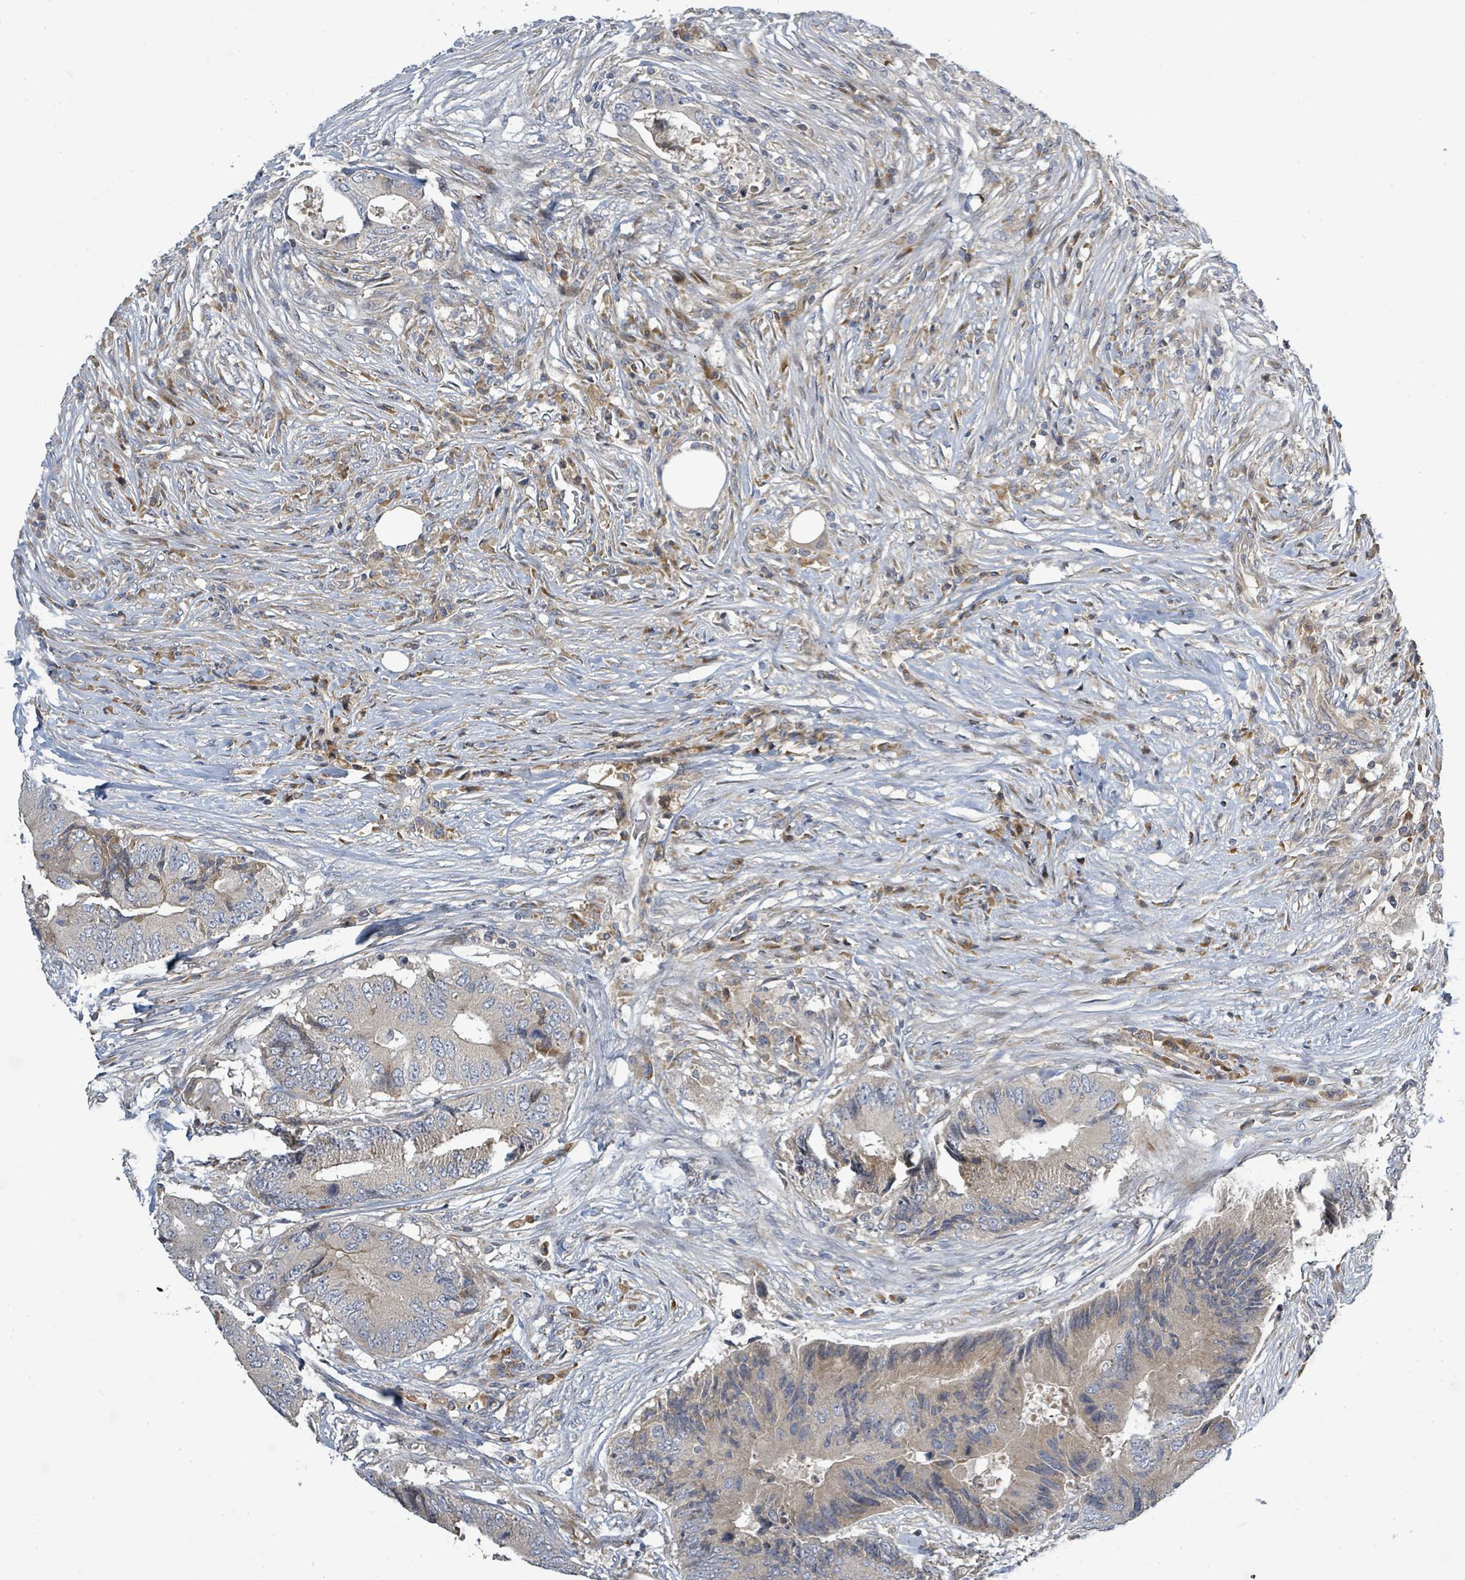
{"staining": {"intensity": "weak", "quantity": "<25%", "location": "cytoplasmic/membranous"}, "tissue": "colorectal cancer", "cell_type": "Tumor cells", "image_type": "cancer", "snomed": [{"axis": "morphology", "description": "Adenocarcinoma, NOS"}, {"axis": "topography", "description": "Colon"}], "caption": "High magnification brightfield microscopy of colorectal cancer stained with DAB (3,3'-diaminobenzidine) (brown) and counterstained with hematoxylin (blue): tumor cells show no significant staining. (DAB (3,3'-diaminobenzidine) immunohistochemistry visualized using brightfield microscopy, high magnification).", "gene": "CFAP210", "patient": {"sex": "male", "age": 71}}